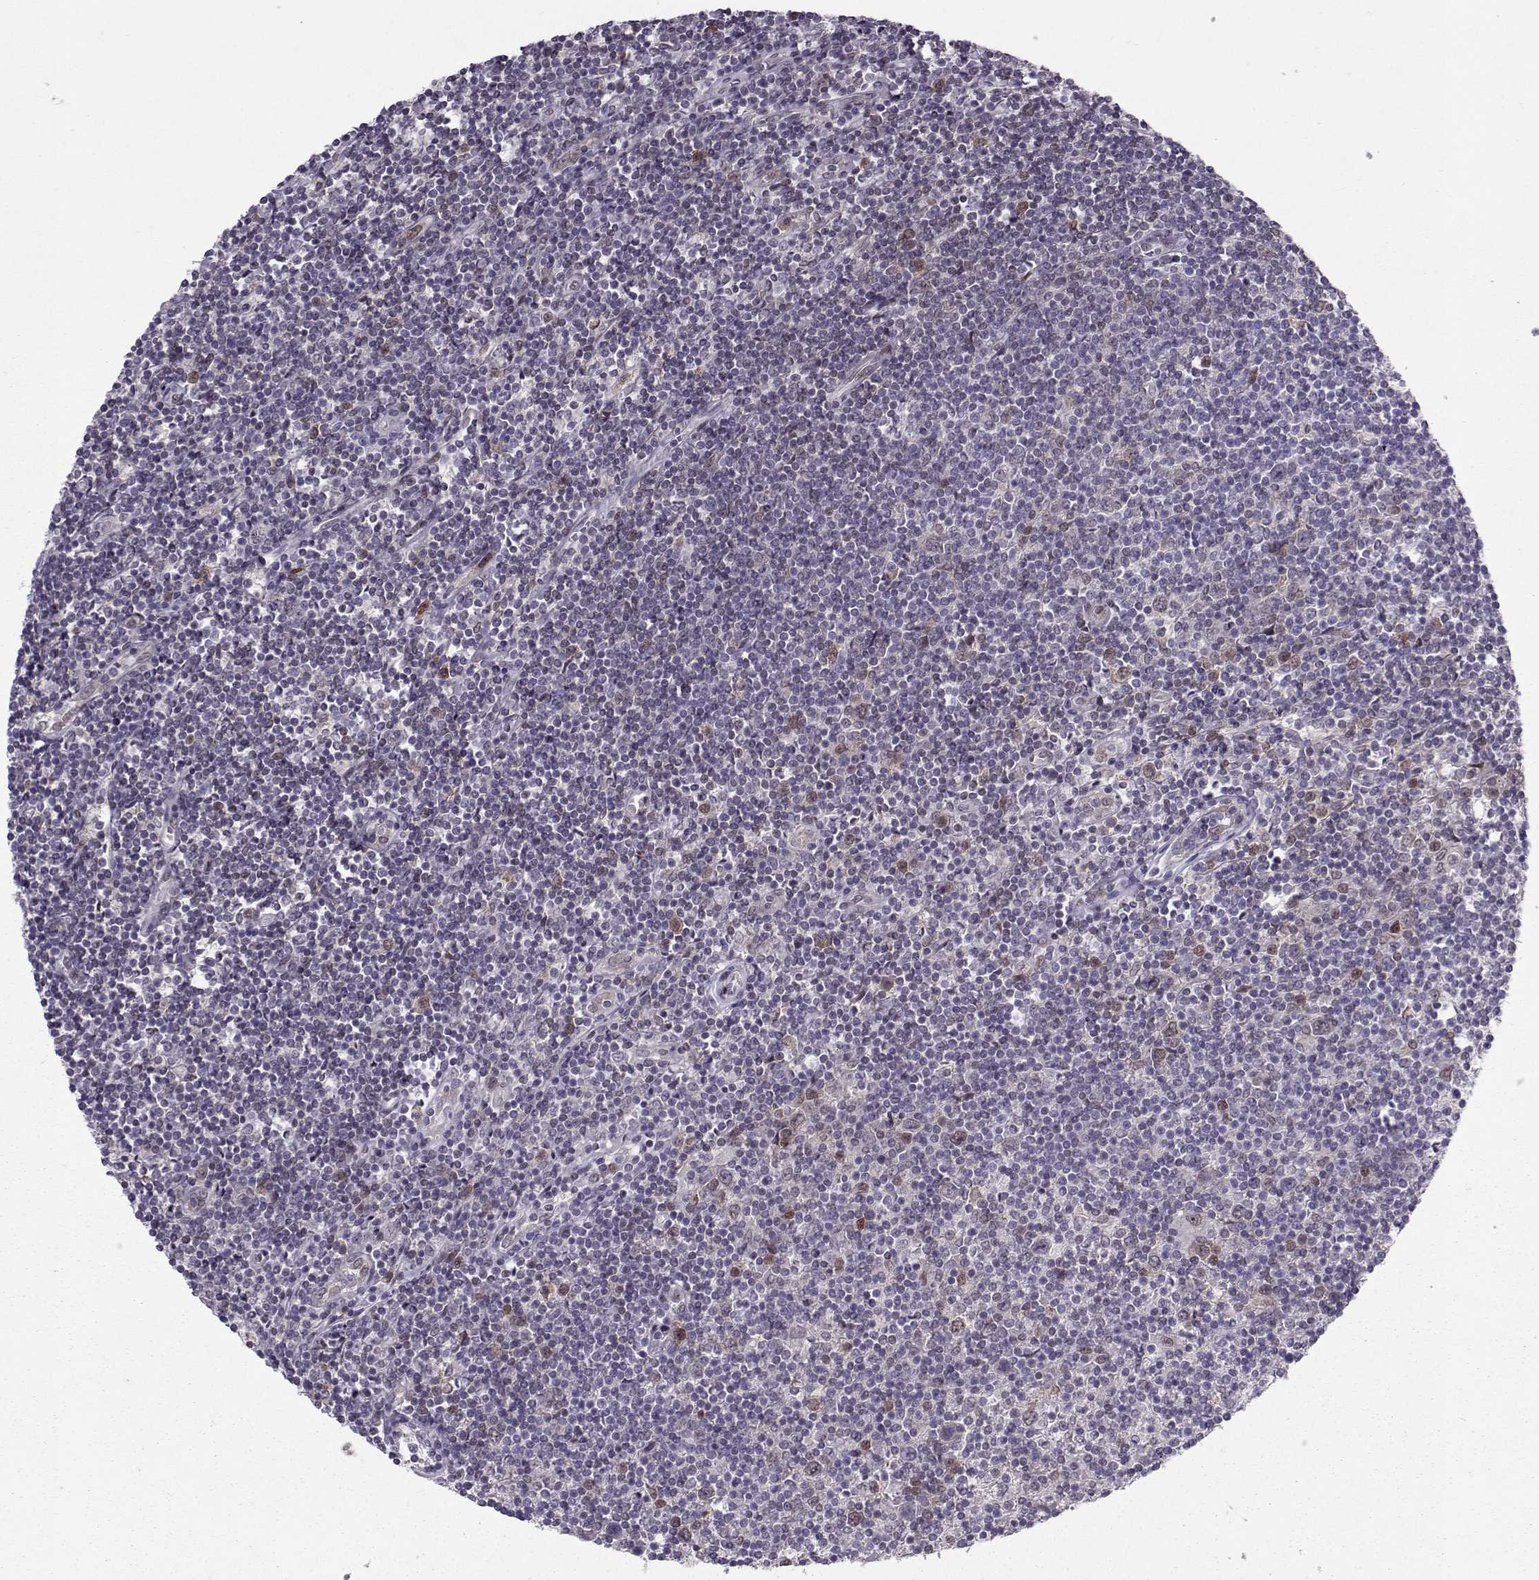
{"staining": {"intensity": "negative", "quantity": "none", "location": "none"}, "tissue": "lymphoma", "cell_type": "Tumor cells", "image_type": "cancer", "snomed": [{"axis": "morphology", "description": "Hodgkin's disease, NOS"}, {"axis": "topography", "description": "Lymph node"}], "caption": "An IHC image of lymphoma is shown. There is no staining in tumor cells of lymphoma.", "gene": "CDK4", "patient": {"sex": "male", "age": 40}}